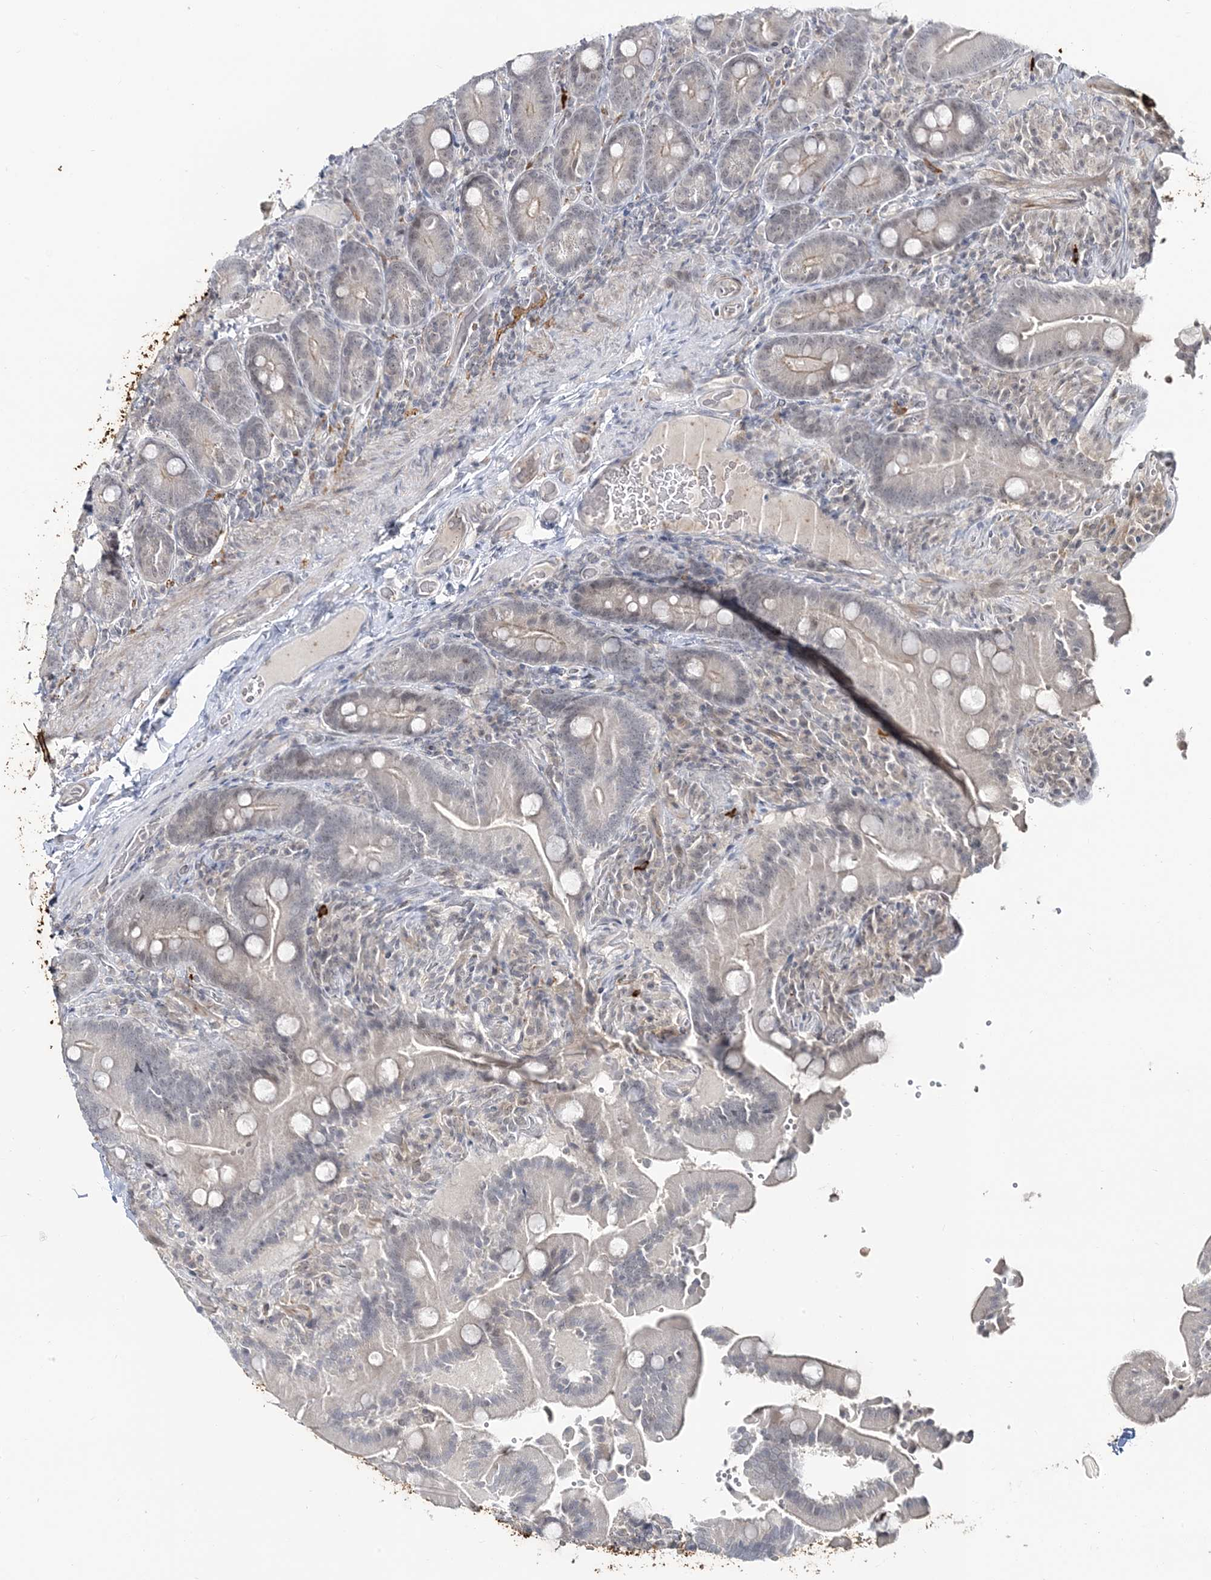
{"staining": {"intensity": "weak", "quantity": "<25%", "location": "cytoplasmic/membranous"}, "tissue": "duodenum", "cell_type": "Glandular cells", "image_type": "normal", "snomed": [{"axis": "morphology", "description": "Normal tissue, NOS"}, {"axis": "topography", "description": "Duodenum"}], "caption": "Immunohistochemistry image of benign duodenum: human duodenum stained with DAB (3,3'-diaminobenzidine) reveals no significant protein staining in glandular cells. The staining is performed using DAB (3,3'-diaminobenzidine) brown chromogen with nuclei counter-stained in using hematoxylin.", "gene": "LEXM", "patient": {"sex": "female", "age": 62}}